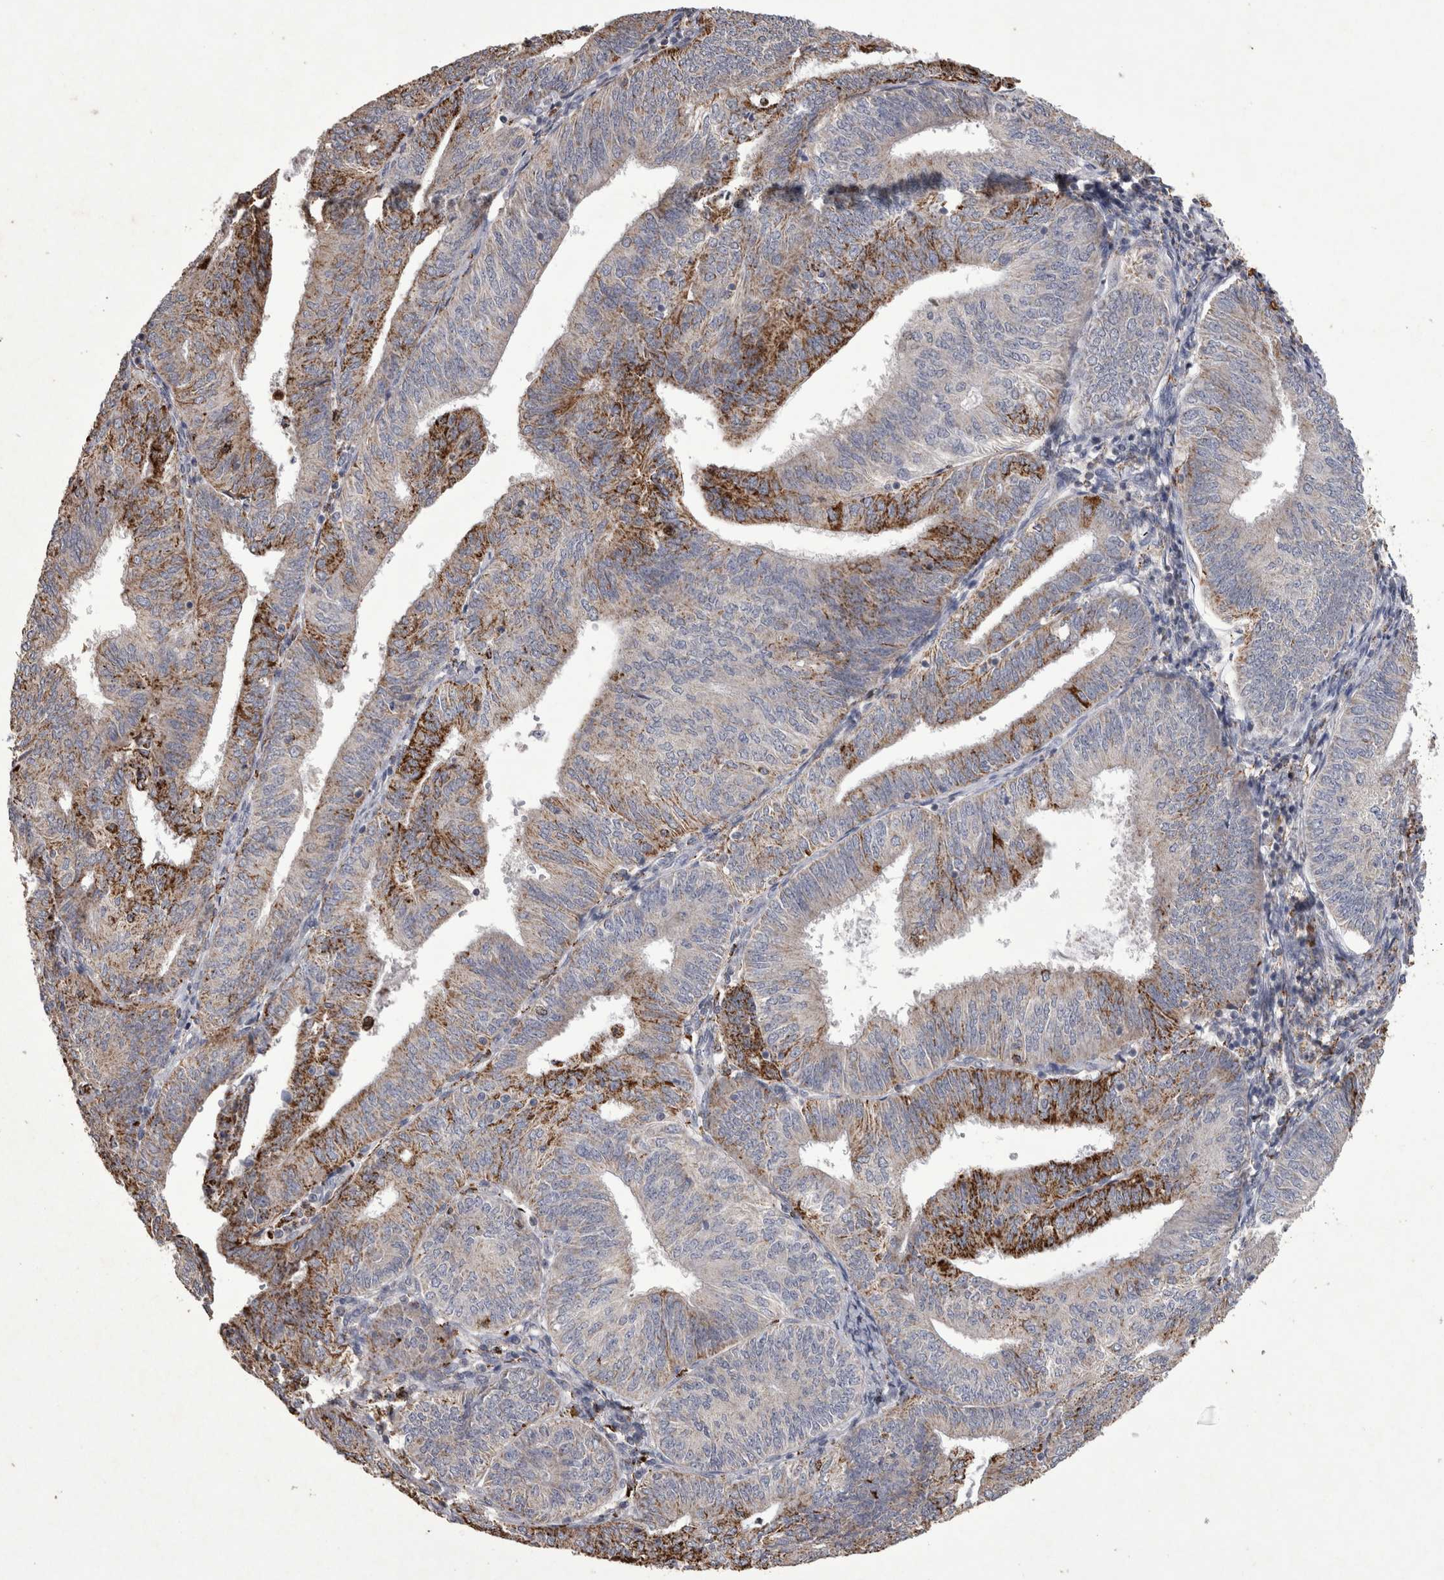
{"staining": {"intensity": "strong", "quantity": "25%-75%", "location": "cytoplasmic/membranous"}, "tissue": "endometrial cancer", "cell_type": "Tumor cells", "image_type": "cancer", "snomed": [{"axis": "morphology", "description": "Adenocarcinoma, NOS"}, {"axis": "topography", "description": "Endometrium"}], "caption": "The photomicrograph demonstrates a brown stain indicating the presence of a protein in the cytoplasmic/membranous of tumor cells in endometrial cancer. Immunohistochemistry (ihc) stains the protein in brown and the nuclei are stained blue.", "gene": "DKK3", "patient": {"sex": "female", "age": 58}}